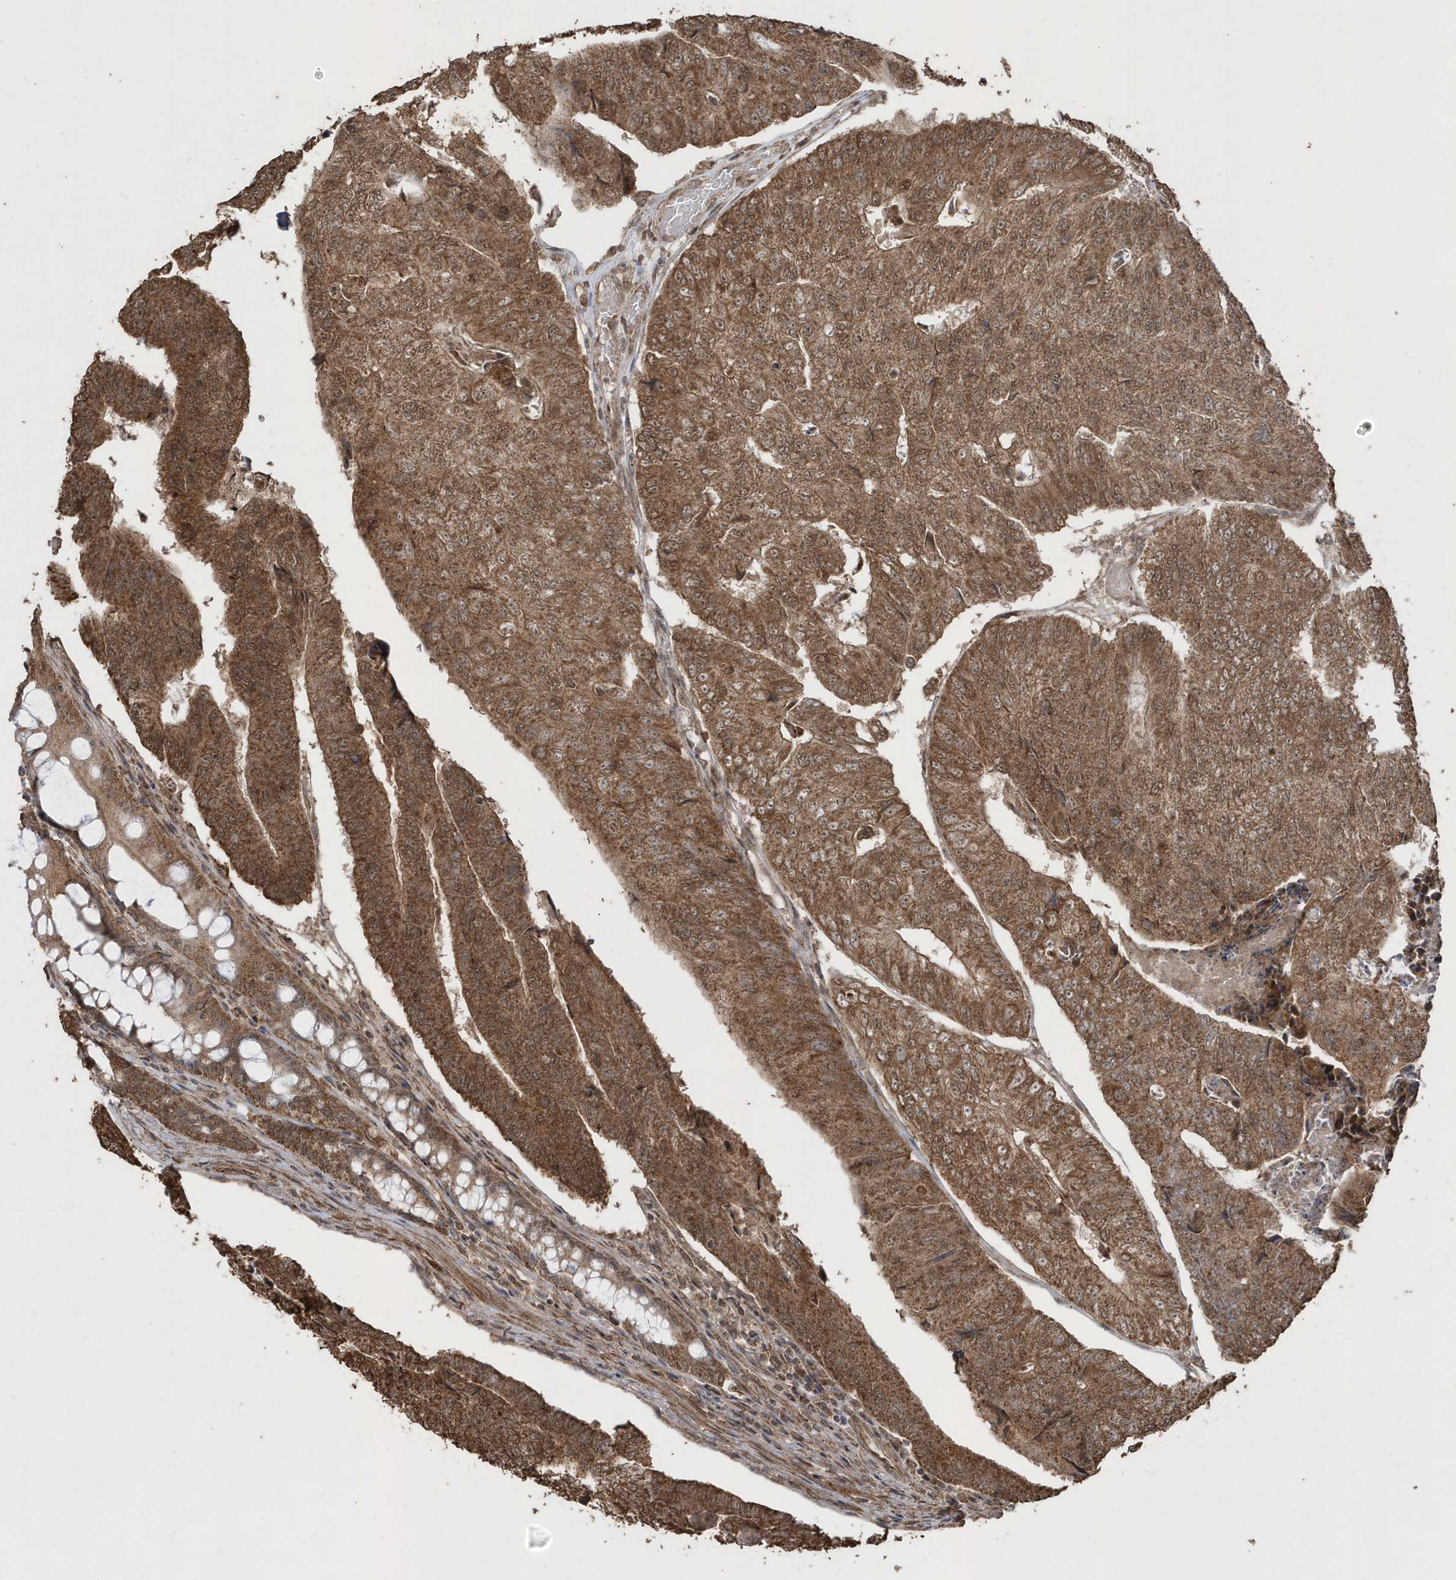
{"staining": {"intensity": "strong", "quantity": ">75%", "location": "cytoplasmic/membranous,nuclear"}, "tissue": "colorectal cancer", "cell_type": "Tumor cells", "image_type": "cancer", "snomed": [{"axis": "morphology", "description": "Adenocarcinoma, NOS"}, {"axis": "topography", "description": "Colon"}], "caption": "Human adenocarcinoma (colorectal) stained with a protein marker shows strong staining in tumor cells.", "gene": "PAXBP1", "patient": {"sex": "female", "age": 67}}